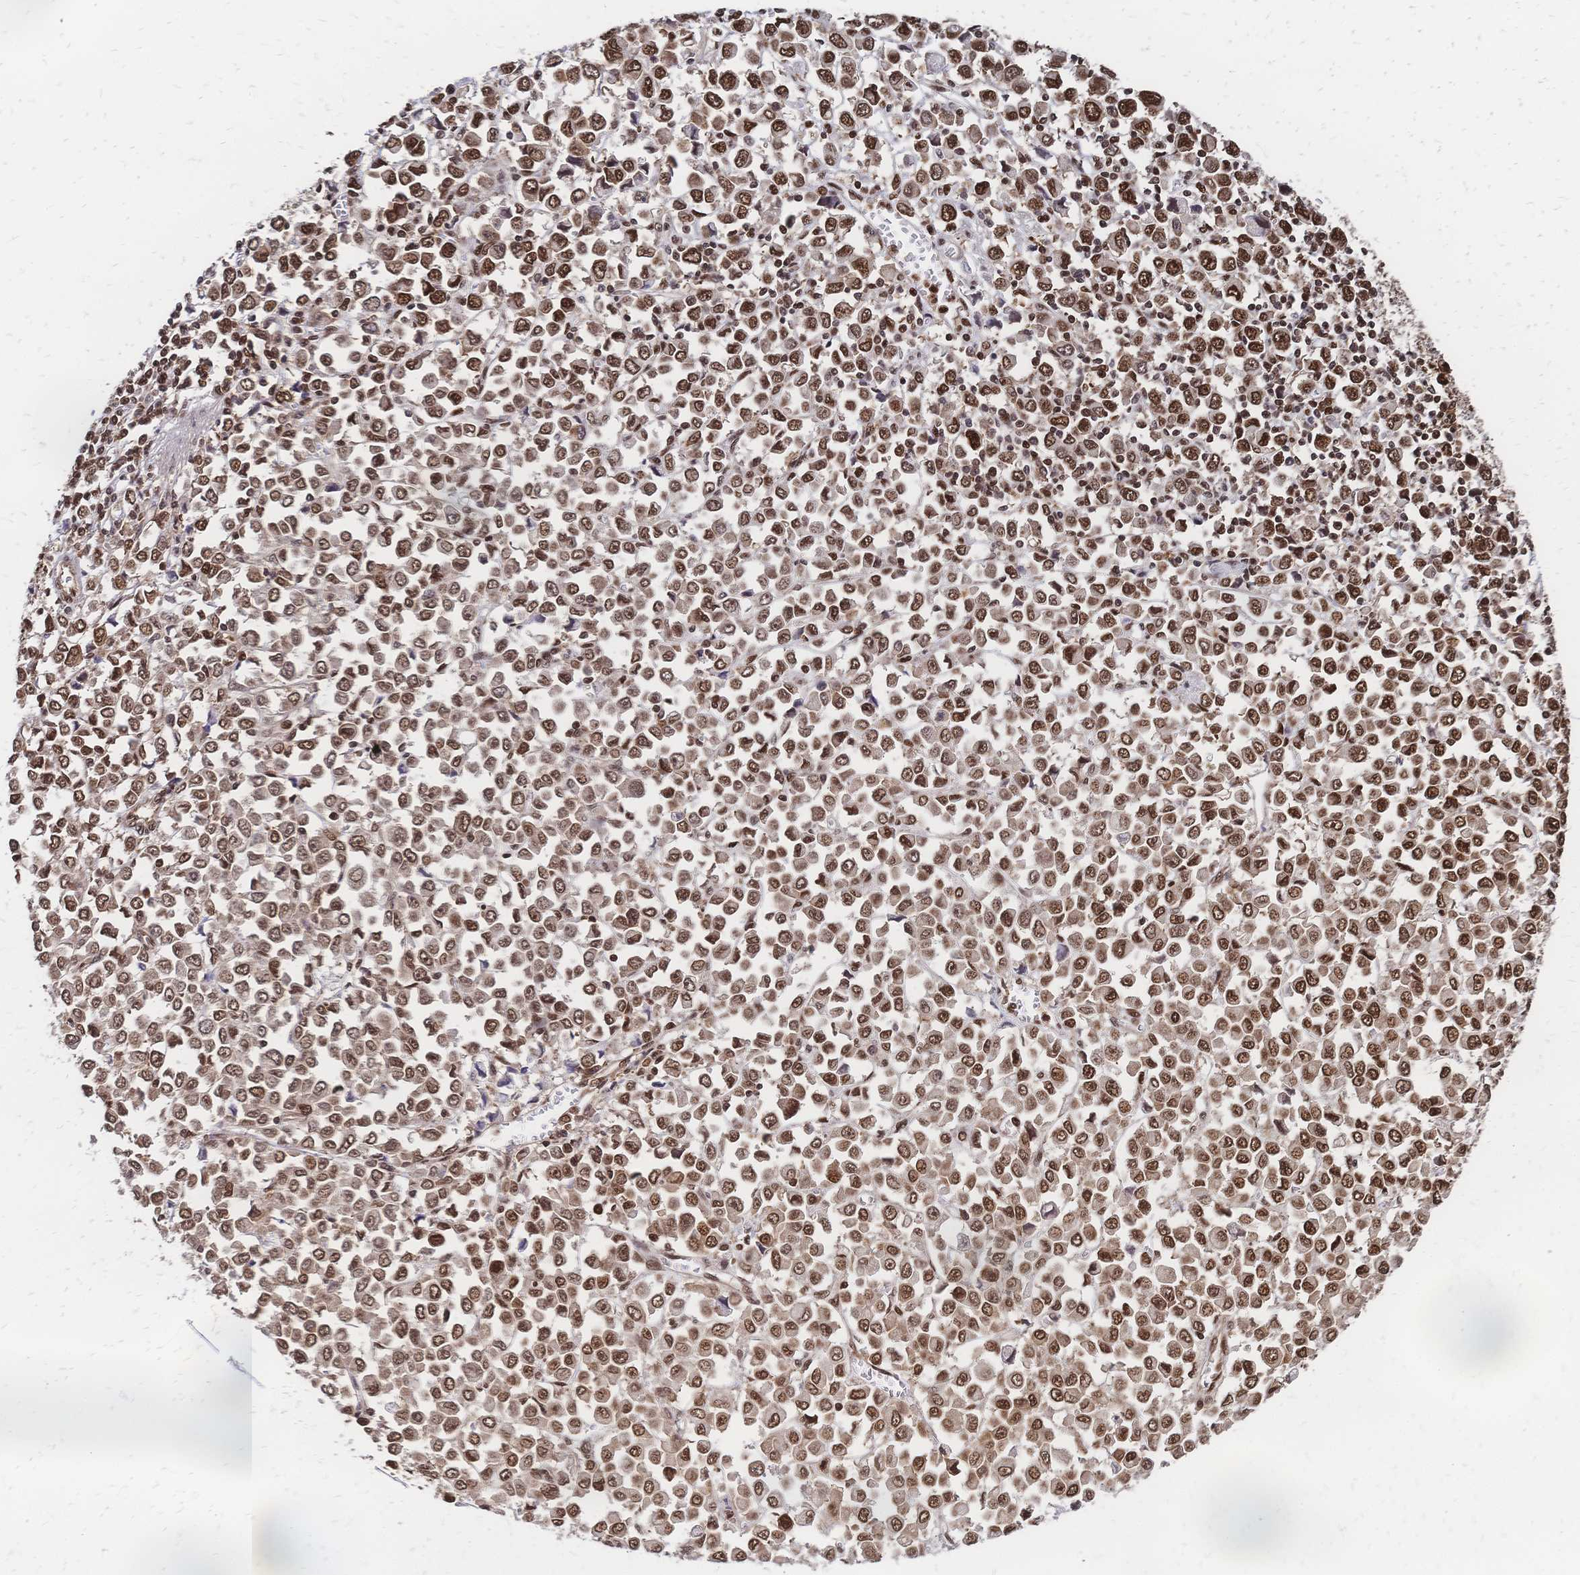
{"staining": {"intensity": "moderate", "quantity": ">75%", "location": "nuclear"}, "tissue": "stomach cancer", "cell_type": "Tumor cells", "image_type": "cancer", "snomed": [{"axis": "morphology", "description": "Adenocarcinoma, NOS"}, {"axis": "topography", "description": "Stomach, upper"}], "caption": "About >75% of tumor cells in human adenocarcinoma (stomach) display moderate nuclear protein positivity as visualized by brown immunohistochemical staining.", "gene": "HDGF", "patient": {"sex": "male", "age": 70}}